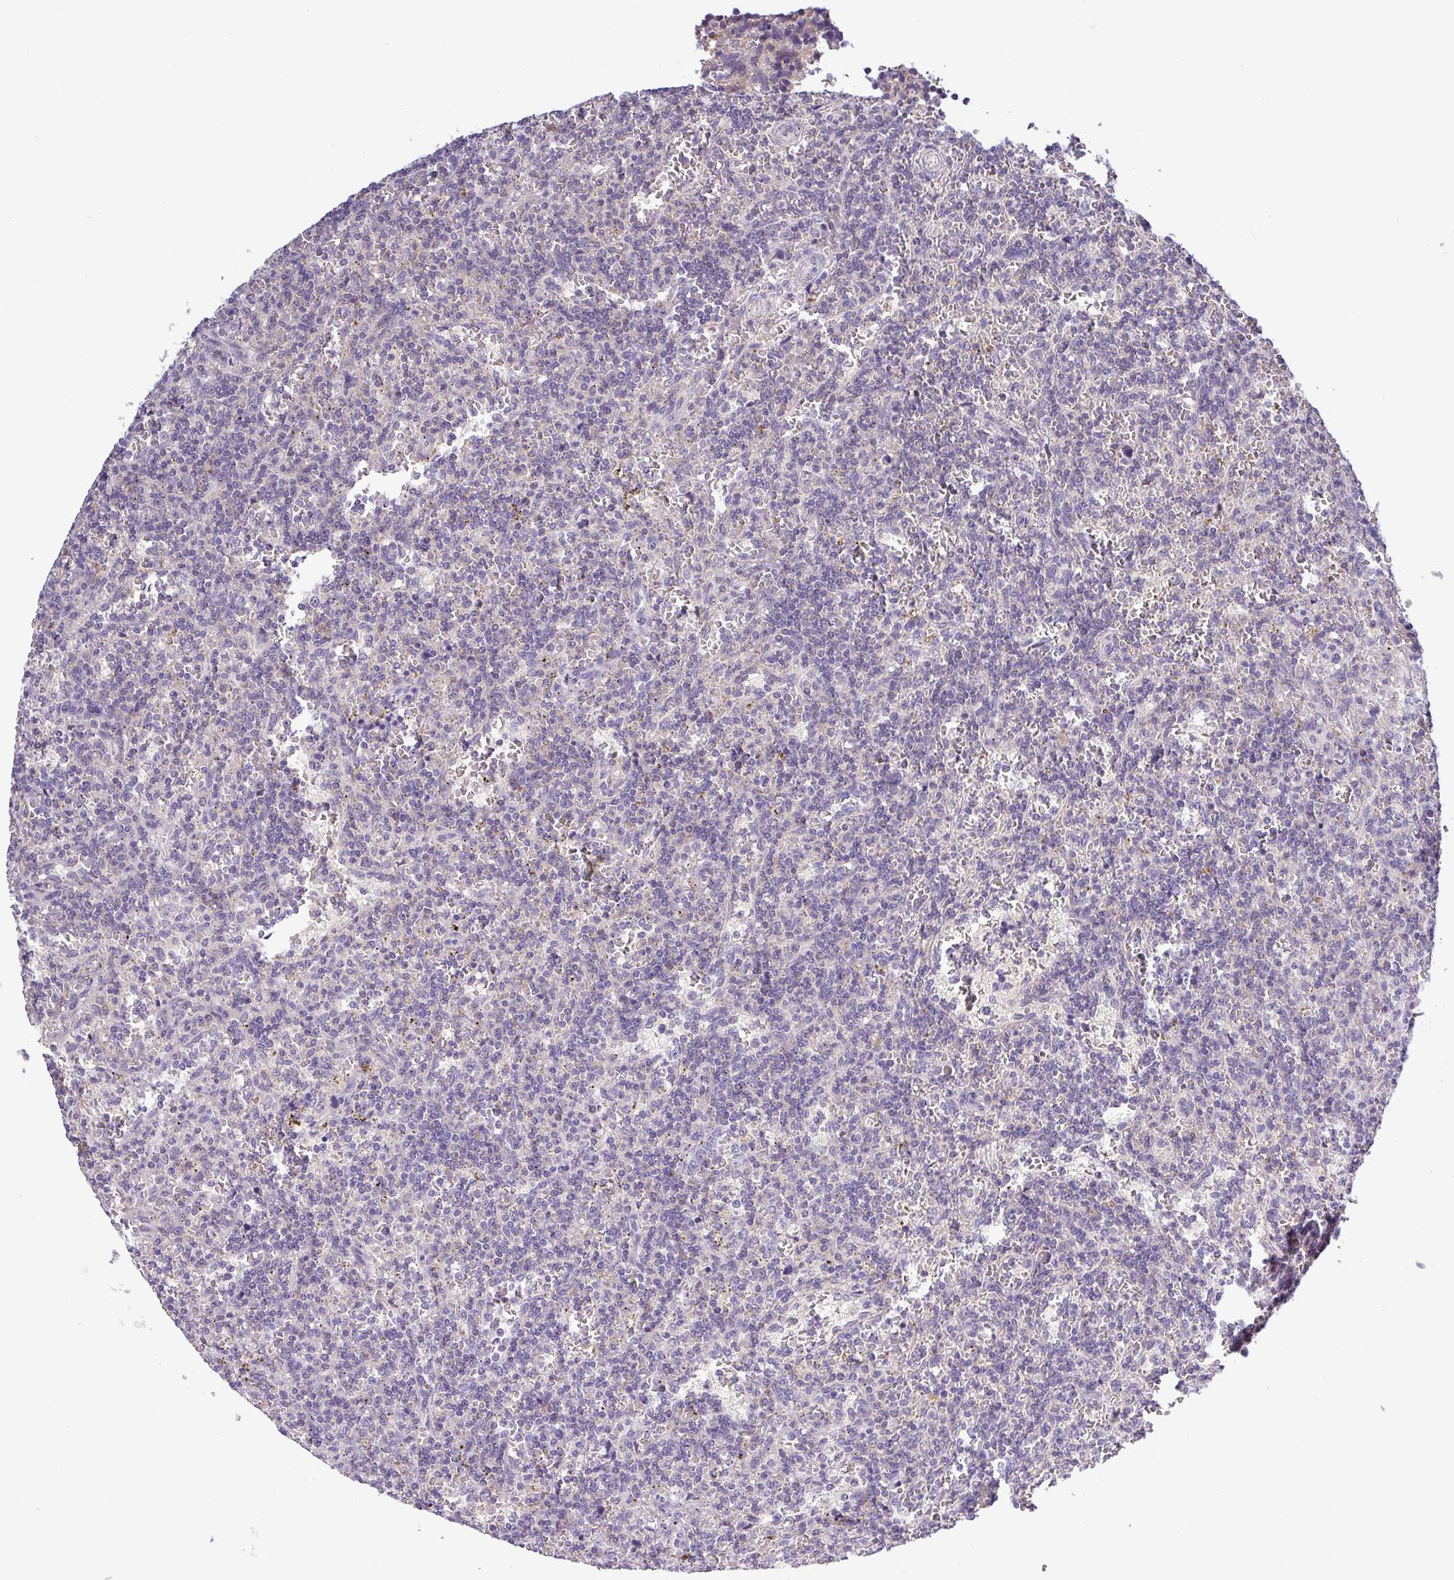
{"staining": {"intensity": "negative", "quantity": "none", "location": "none"}, "tissue": "lymphoma", "cell_type": "Tumor cells", "image_type": "cancer", "snomed": [{"axis": "morphology", "description": "Malignant lymphoma, non-Hodgkin's type, Low grade"}, {"axis": "topography", "description": "Spleen"}], "caption": "Immunohistochemical staining of human lymphoma shows no significant positivity in tumor cells.", "gene": "SFTPB", "patient": {"sex": "male", "age": 73}}